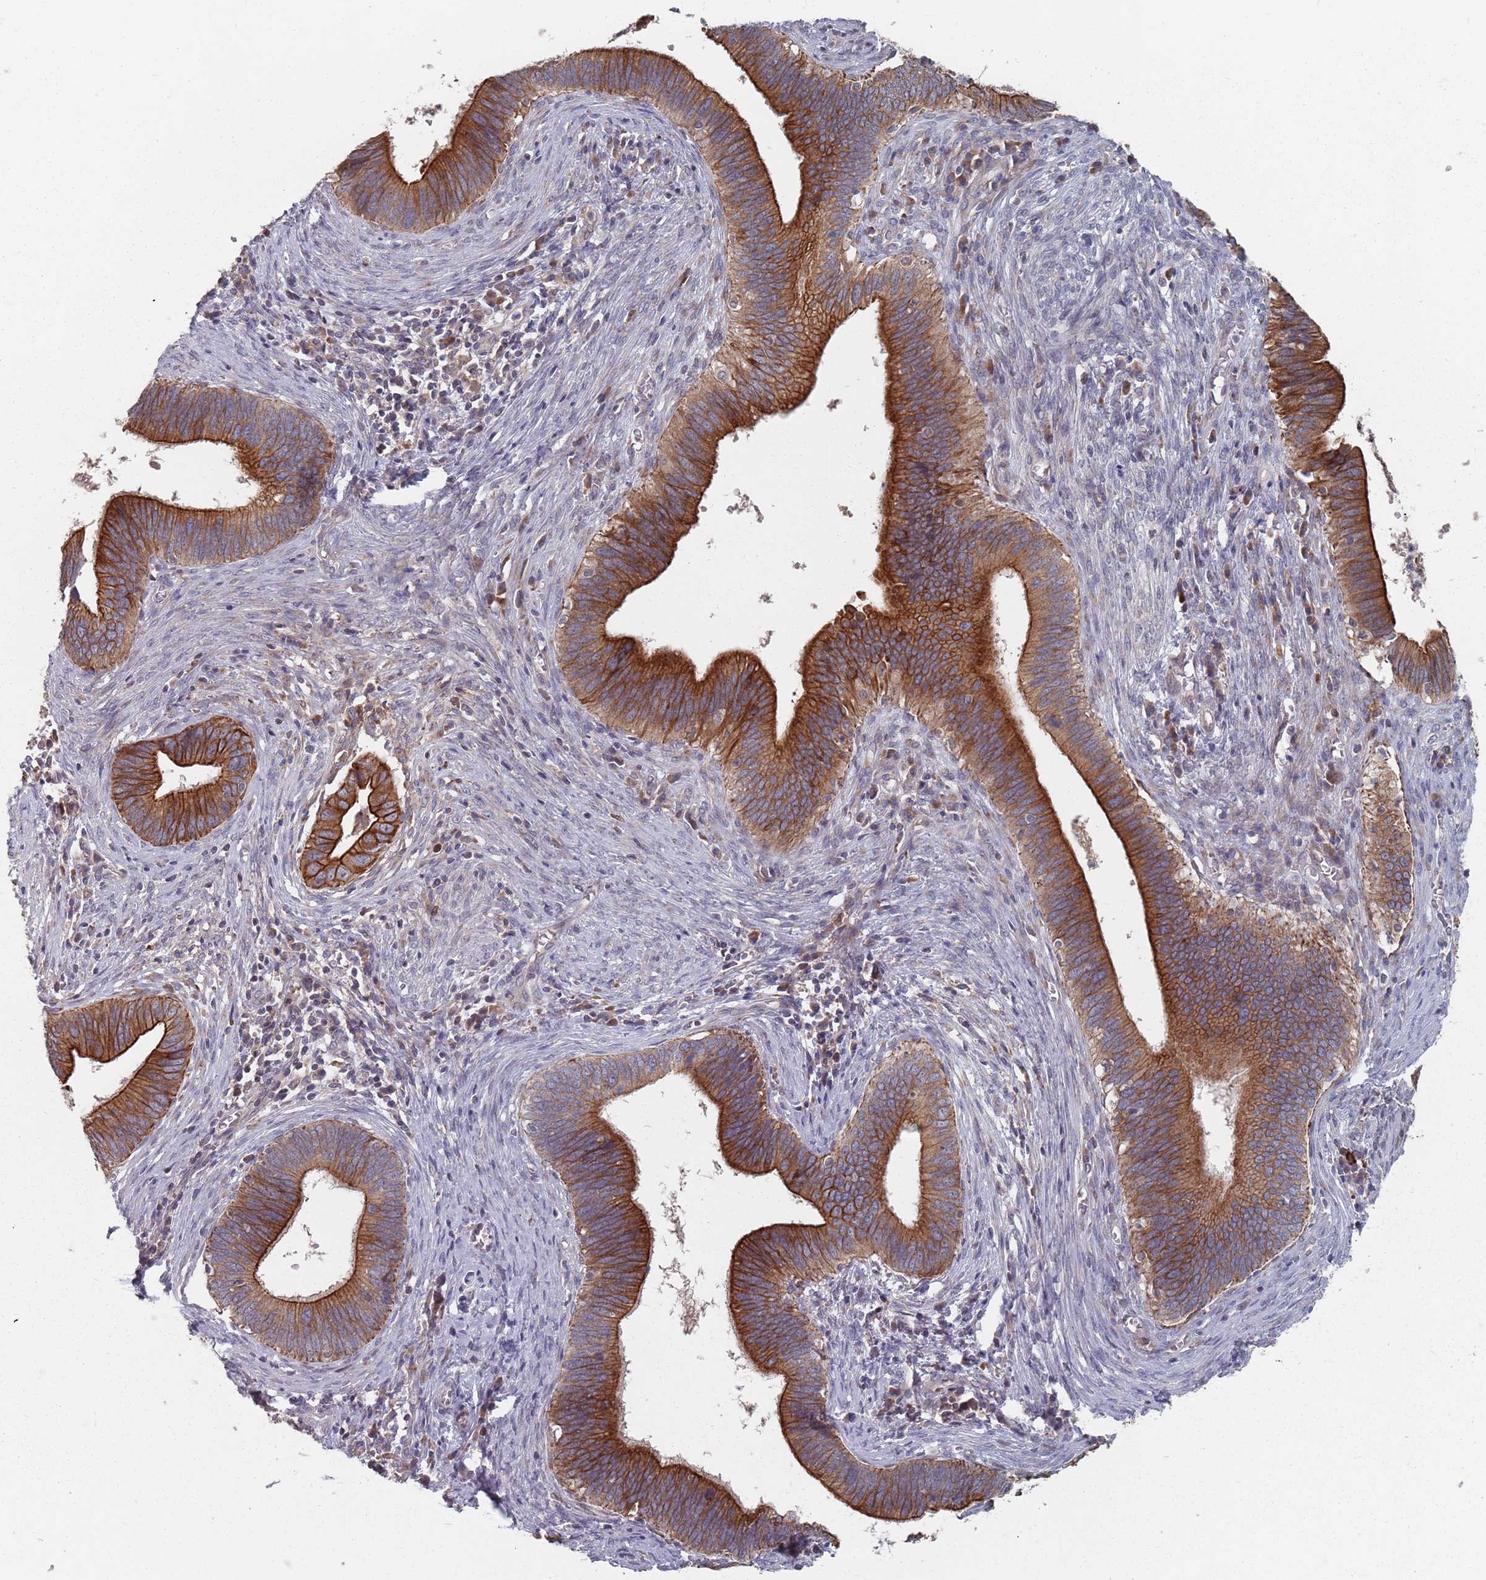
{"staining": {"intensity": "strong", "quantity": ">75%", "location": "cytoplasmic/membranous"}, "tissue": "cervical cancer", "cell_type": "Tumor cells", "image_type": "cancer", "snomed": [{"axis": "morphology", "description": "Adenocarcinoma, NOS"}, {"axis": "topography", "description": "Cervix"}], "caption": "Protein positivity by IHC shows strong cytoplasmic/membranous expression in about >75% of tumor cells in cervical cancer.", "gene": "ADAL", "patient": {"sex": "female", "age": 42}}